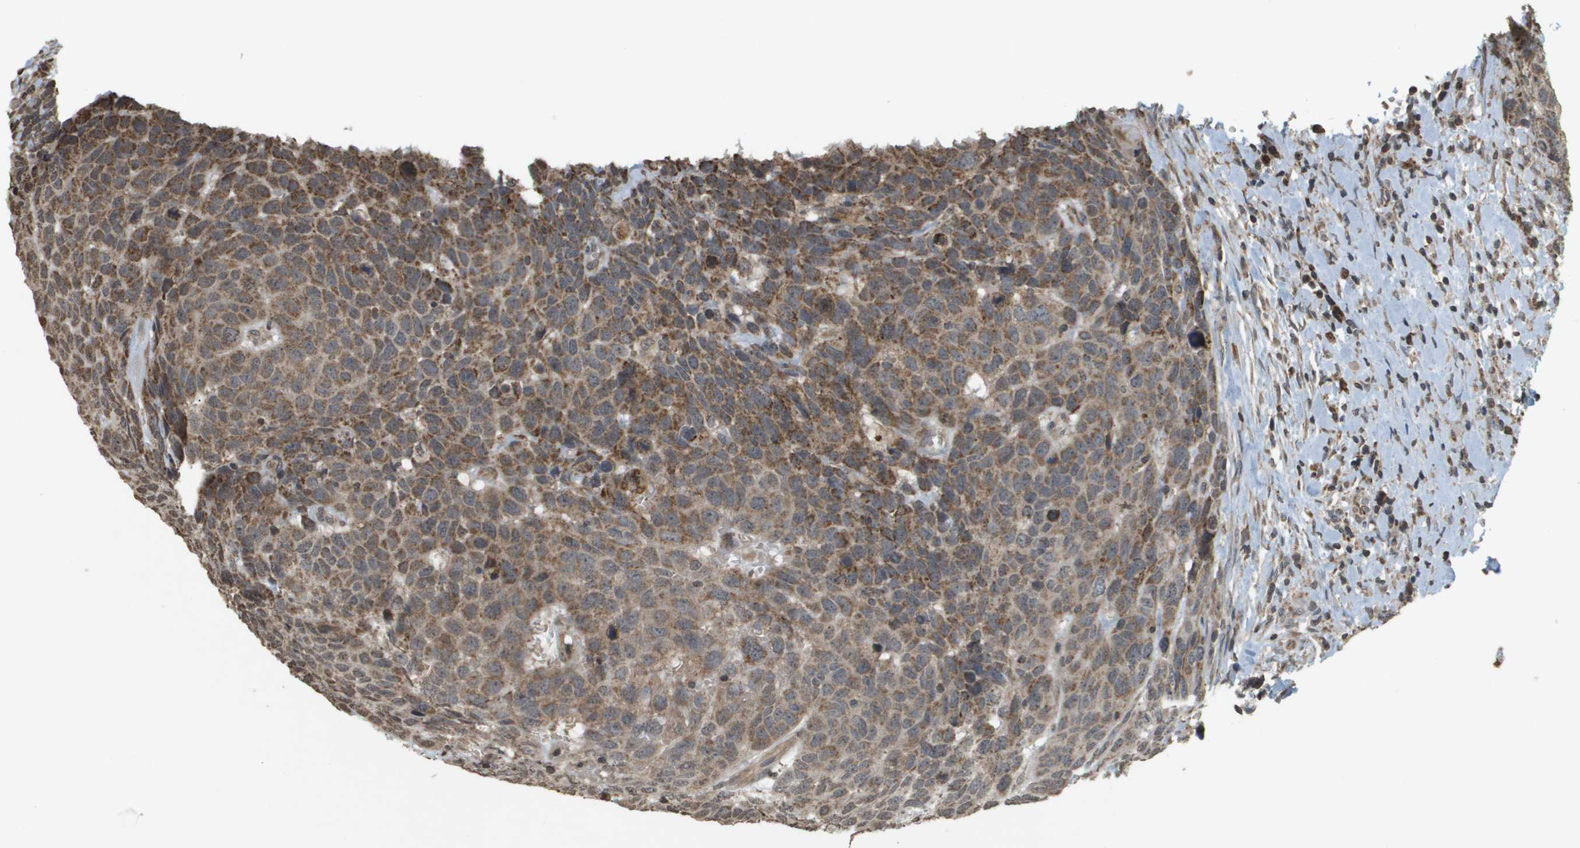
{"staining": {"intensity": "moderate", "quantity": ">75%", "location": "cytoplasmic/membranous"}, "tissue": "head and neck cancer", "cell_type": "Tumor cells", "image_type": "cancer", "snomed": [{"axis": "morphology", "description": "Squamous cell carcinoma, NOS"}, {"axis": "topography", "description": "Head-Neck"}], "caption": "Protein expression analysis of head and neck cancer reveals moderate cytoplasmic/membranous staining in approximately >75% of tumor cells.", "gene": "RAB21", "patient": {"sex": "male", "age": 66}}